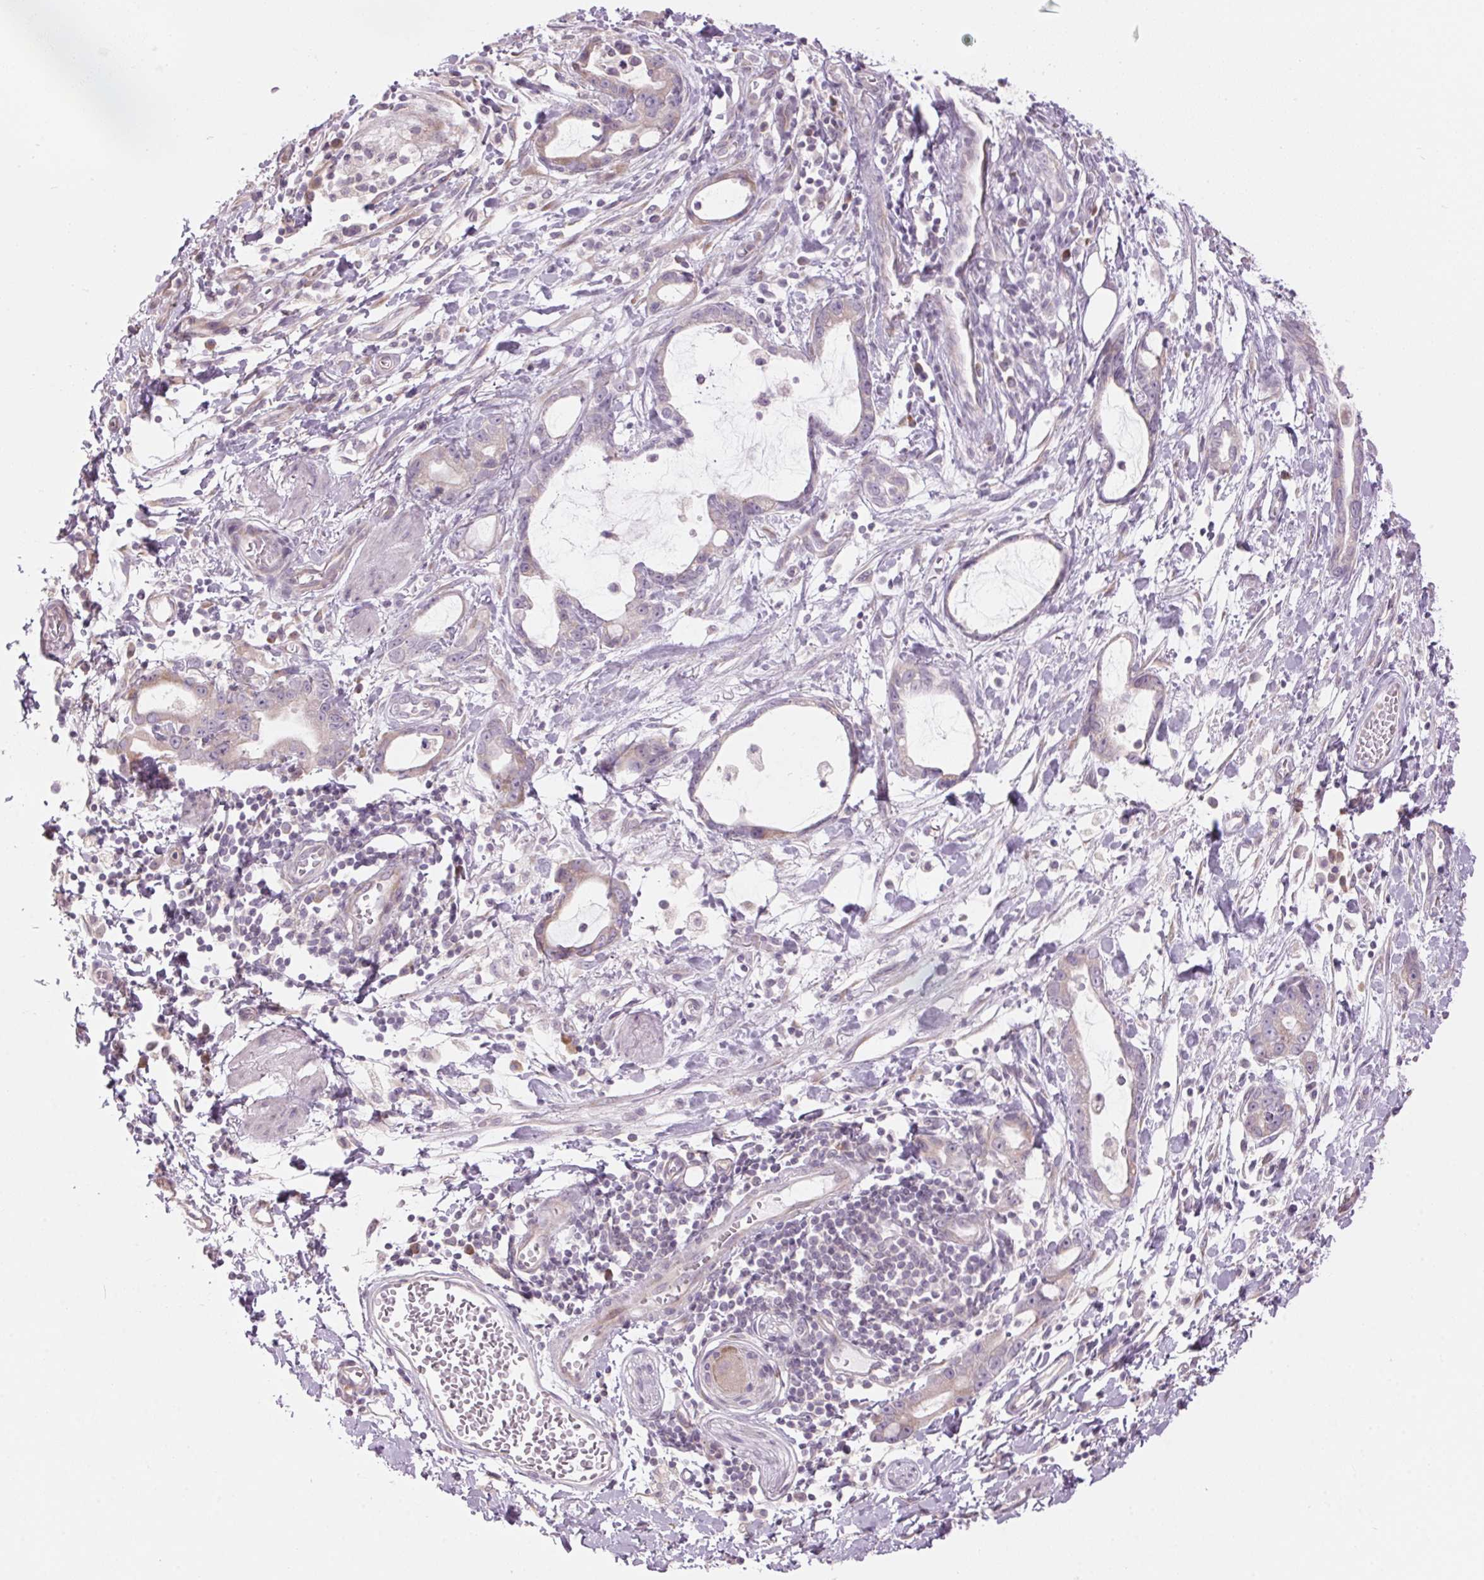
{"staining": {"intensity": "weak", "quantity": "<25%", "location": "cytoplasmic/membranous"}, "tissue": "stomach cancer", "cell_type": "Tumor cells", "image_type": "cancer", "snomed": [{"axis": "morphology", "description": "Adenocarcinoma, NOS"}, {"axis": "topography", "description": "Stomach"}], "caption": "The micrograph shows no significant expression in tumor cells of stomach adenocarcinoma.", "gene": "GNMT", "patient": {"sex": "male", "age": 55}}